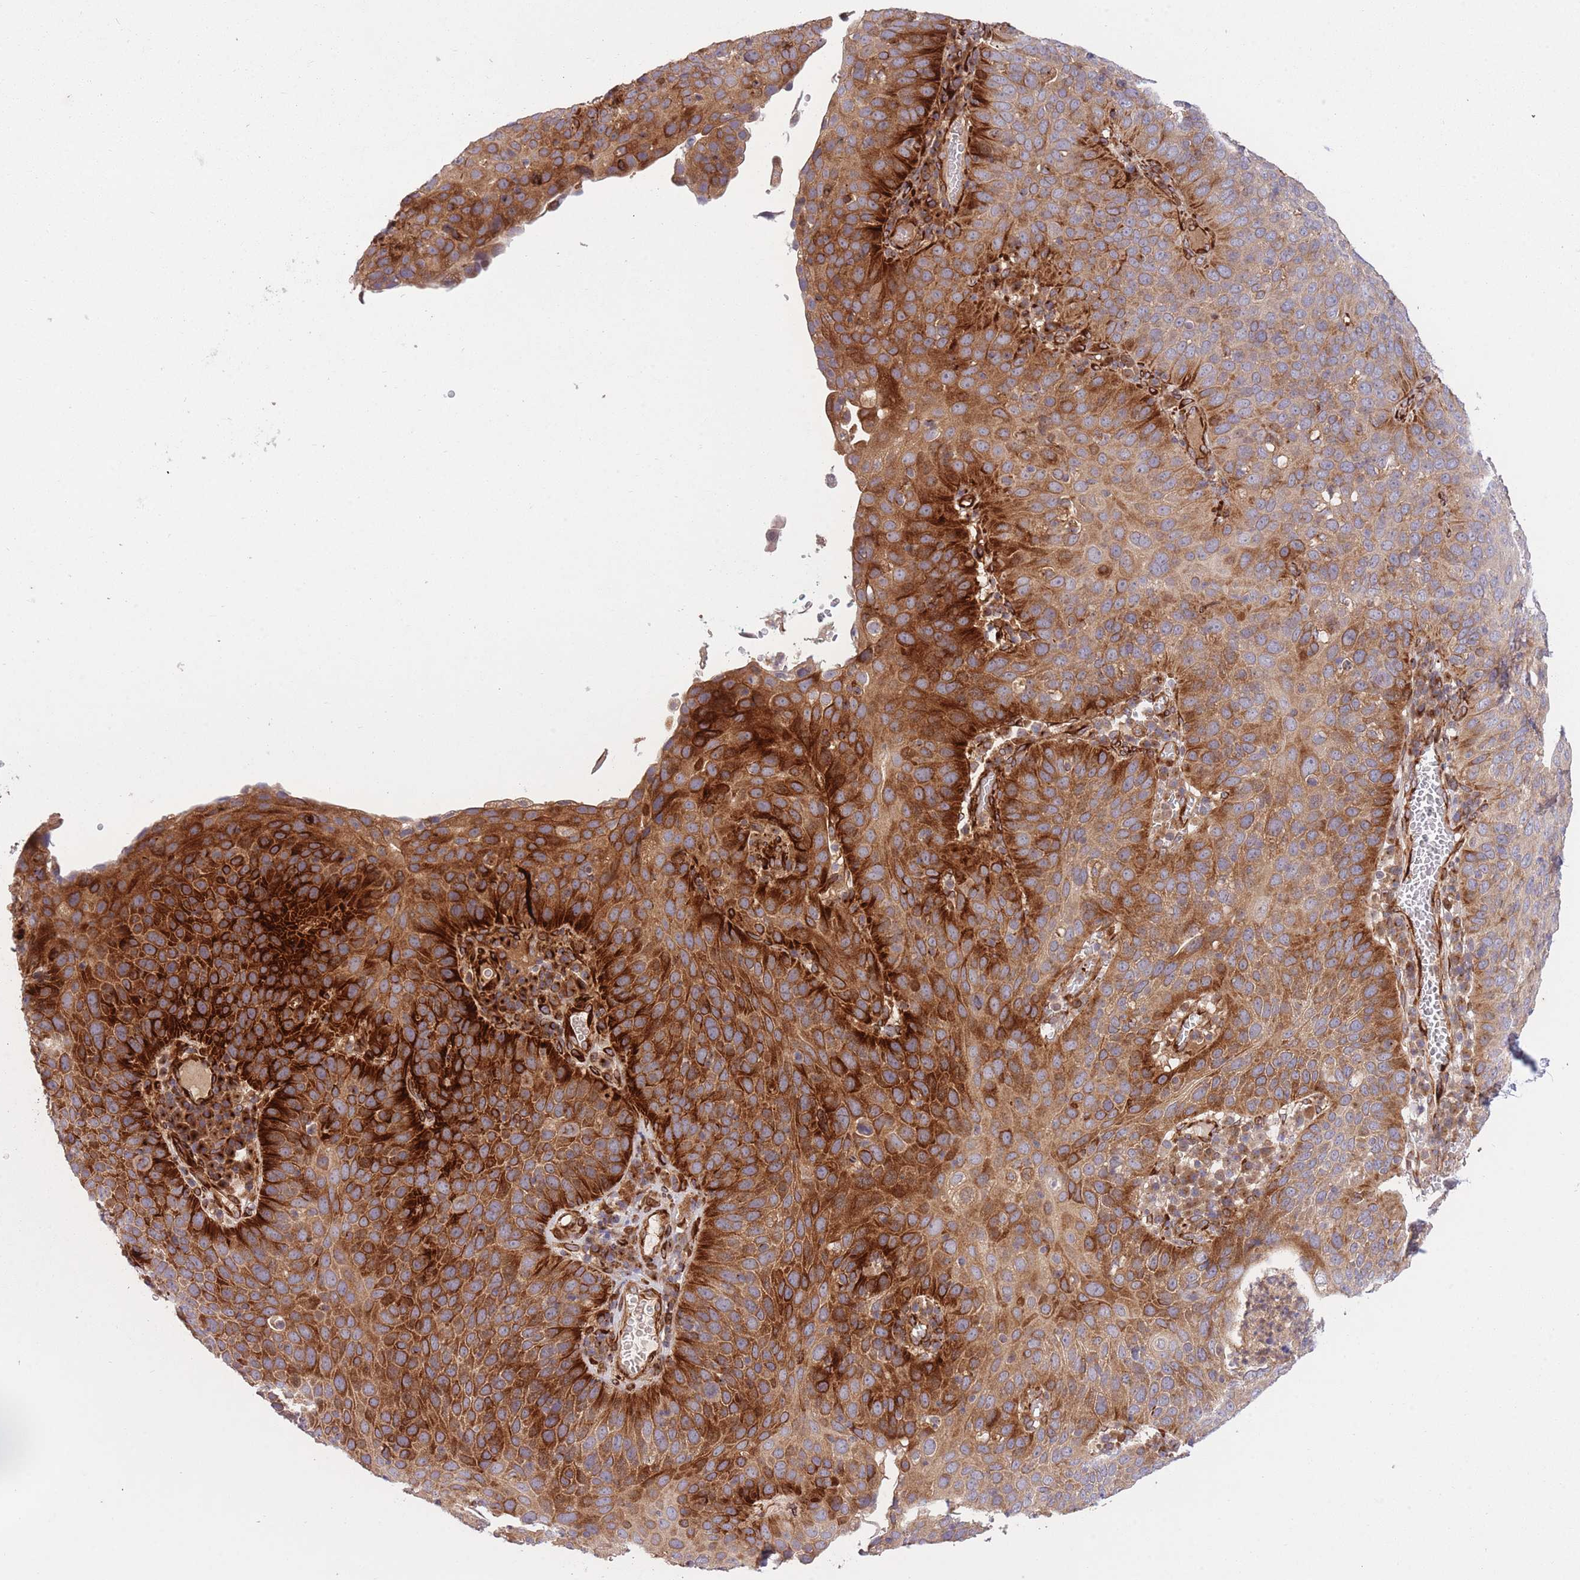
{"staining": {"intensity": "strong", "quantity": "25%-75%", "location": "cytoplasmic/membranous"}, "tissue": "cervical cancer", "cell_type": "Tumor cells", "image_type": "cancer", "snomed": [{"axis": "morphology", "description": "Squamous cell carcinoma, NOS"}, {"axis": "topography", "description": "Cervix"}], "caption": "This photomicrograph exhibits immunohistochemistry staining of human cervical squamous cell carcinoma, with high strong cytoplasmic/membranous staining in about 25%-75% of tumor cells.", "gene": "CISH", "patient": {"sex": "female", "age": 36}}